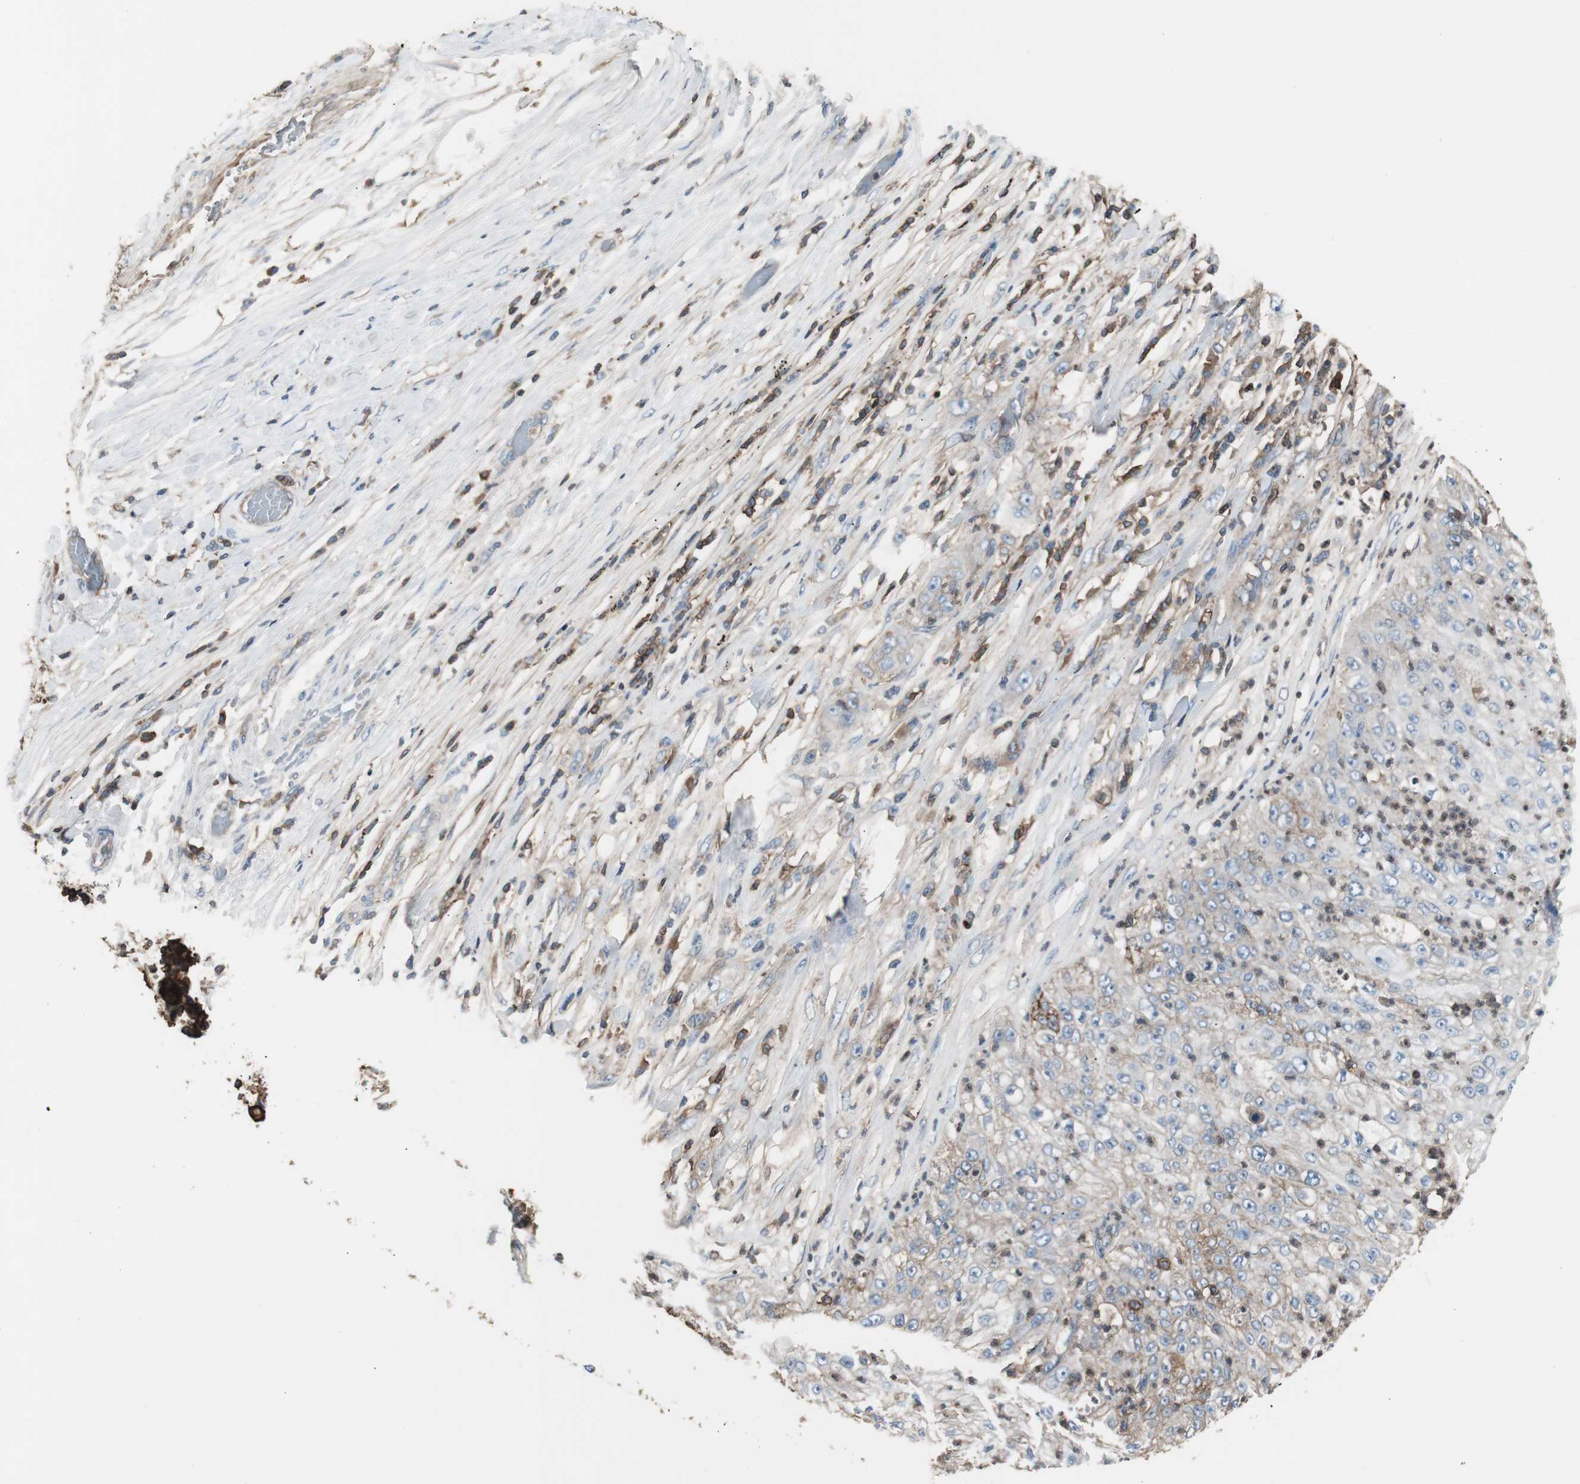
{"staining": {"intensity": "weak", "quantity": "<25%", "location": "cytoplasmic/membranous"}, "tissue": "lung cancer", "cell_type": "Tumor cells", "image_type": "cancer", "snomed": [{"axis": "morphology", "description": "Inflammation, NOS"}, {"axis": "morphology", "description": "Squamous cell carcinoma, NOS"}, {"axis": "topography", "description": "Lymph node"}, {"axis": "topography", "description": "Soft tissue"}, {"axis": "topography", "description": "Lung"}], "caption": "Immunohistochemistry photomicrograph of lung cancer (squamous cell carcinoma) stained for a protein (brown), which exhibits no expression in tumor cells. The staining was performed using DAB to visualize the protein expression in brown, while the nuclei were stained in blue with hematoxylin (Magnification: 20x).", "gene": "B2M", "patient": {"sex": "male", "age": 66}}